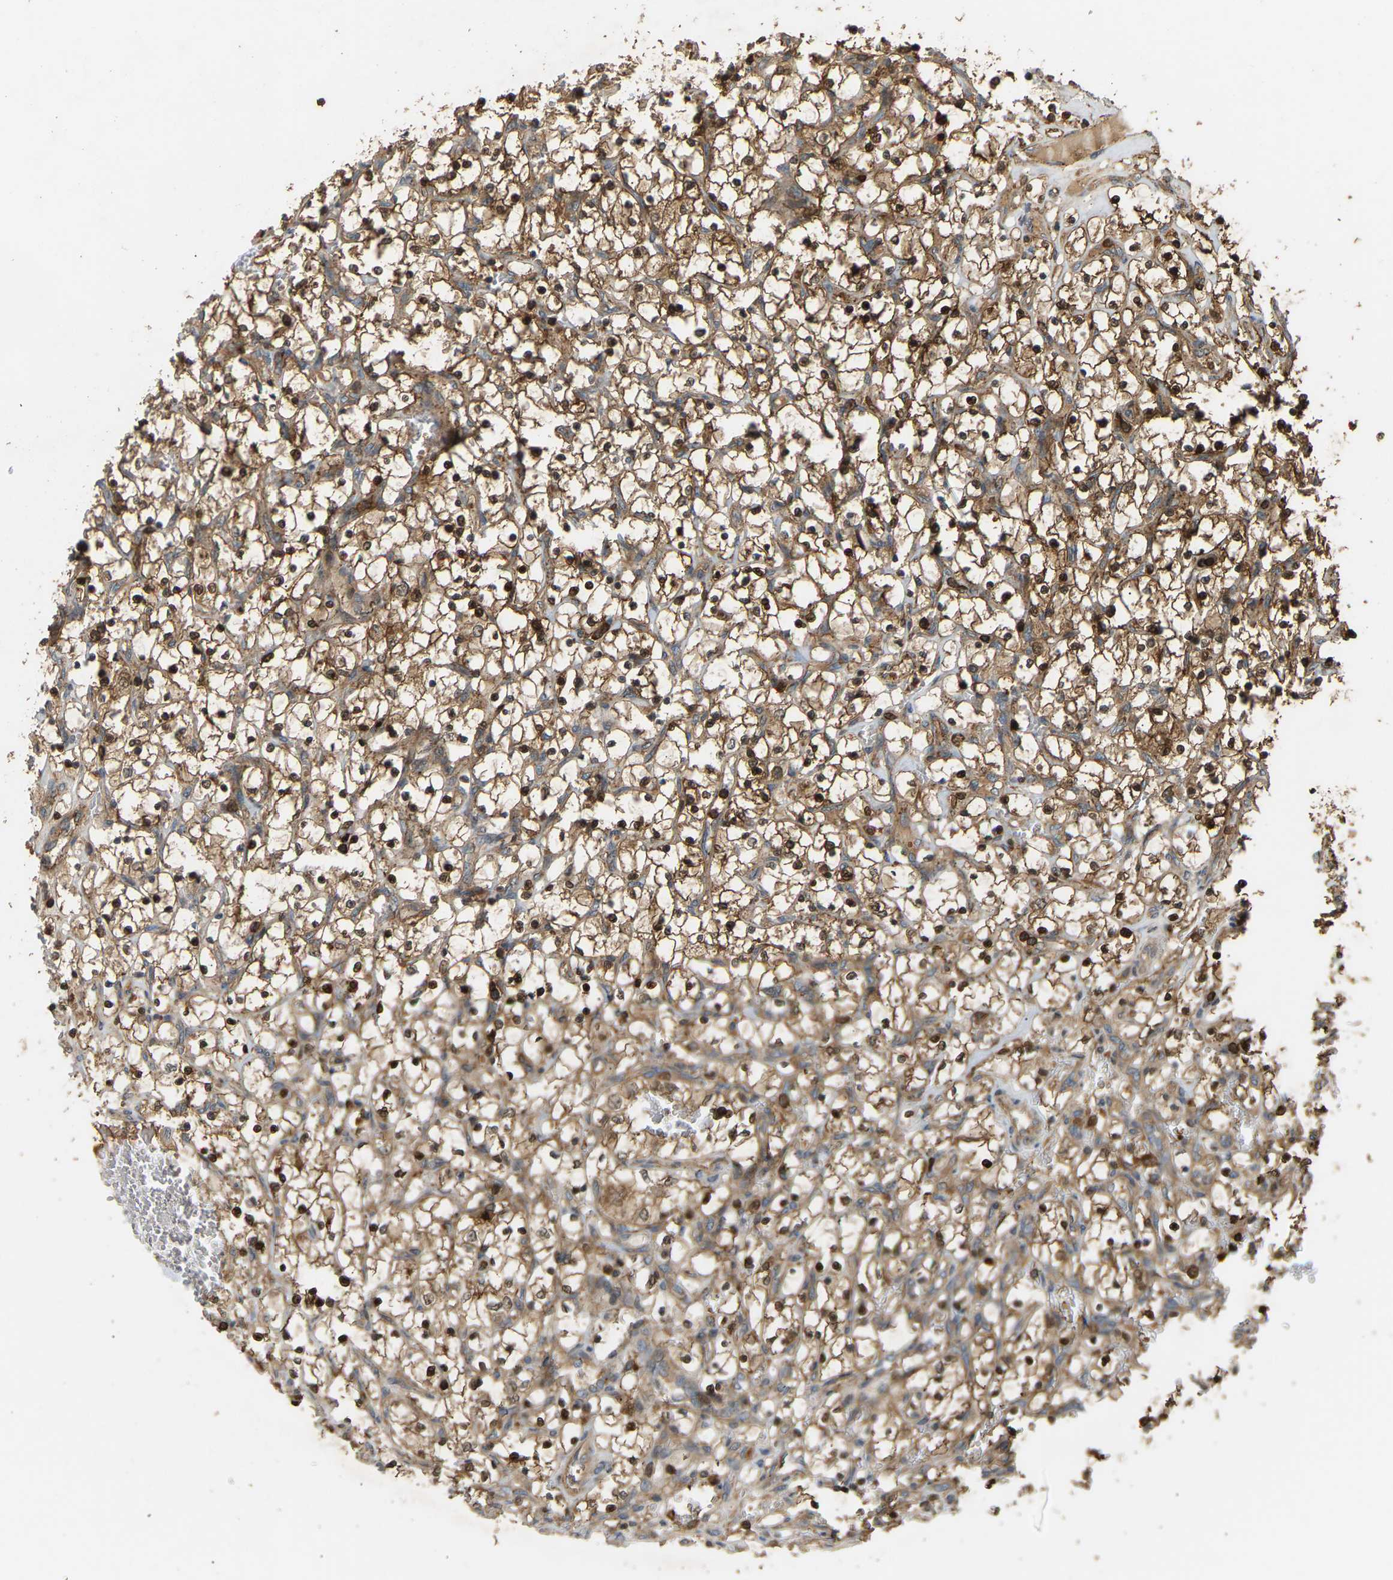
{"staining": {"intensity": "strong", "quantity": ">75%", "location": "cytoplasmic/membranous,nuclear"}, "tissue": "renal cancer", "cell_type": "Tumor cells", "image_type": "cancer", "snomed": [{"axis": "morphology", "description": "Adenocarcinoma, NOS"}, {"axis": "topography", "description": "Kidney"}], "caption": "Immunohistochemical staining of human adenocarcinoma (renal) exhibits high levels of strong cytoplasmic/membranous and nuclear staining in about >75% of tumor cells.", "gene": "GOPC", "patient": {"sex": "female", "age": 69}}